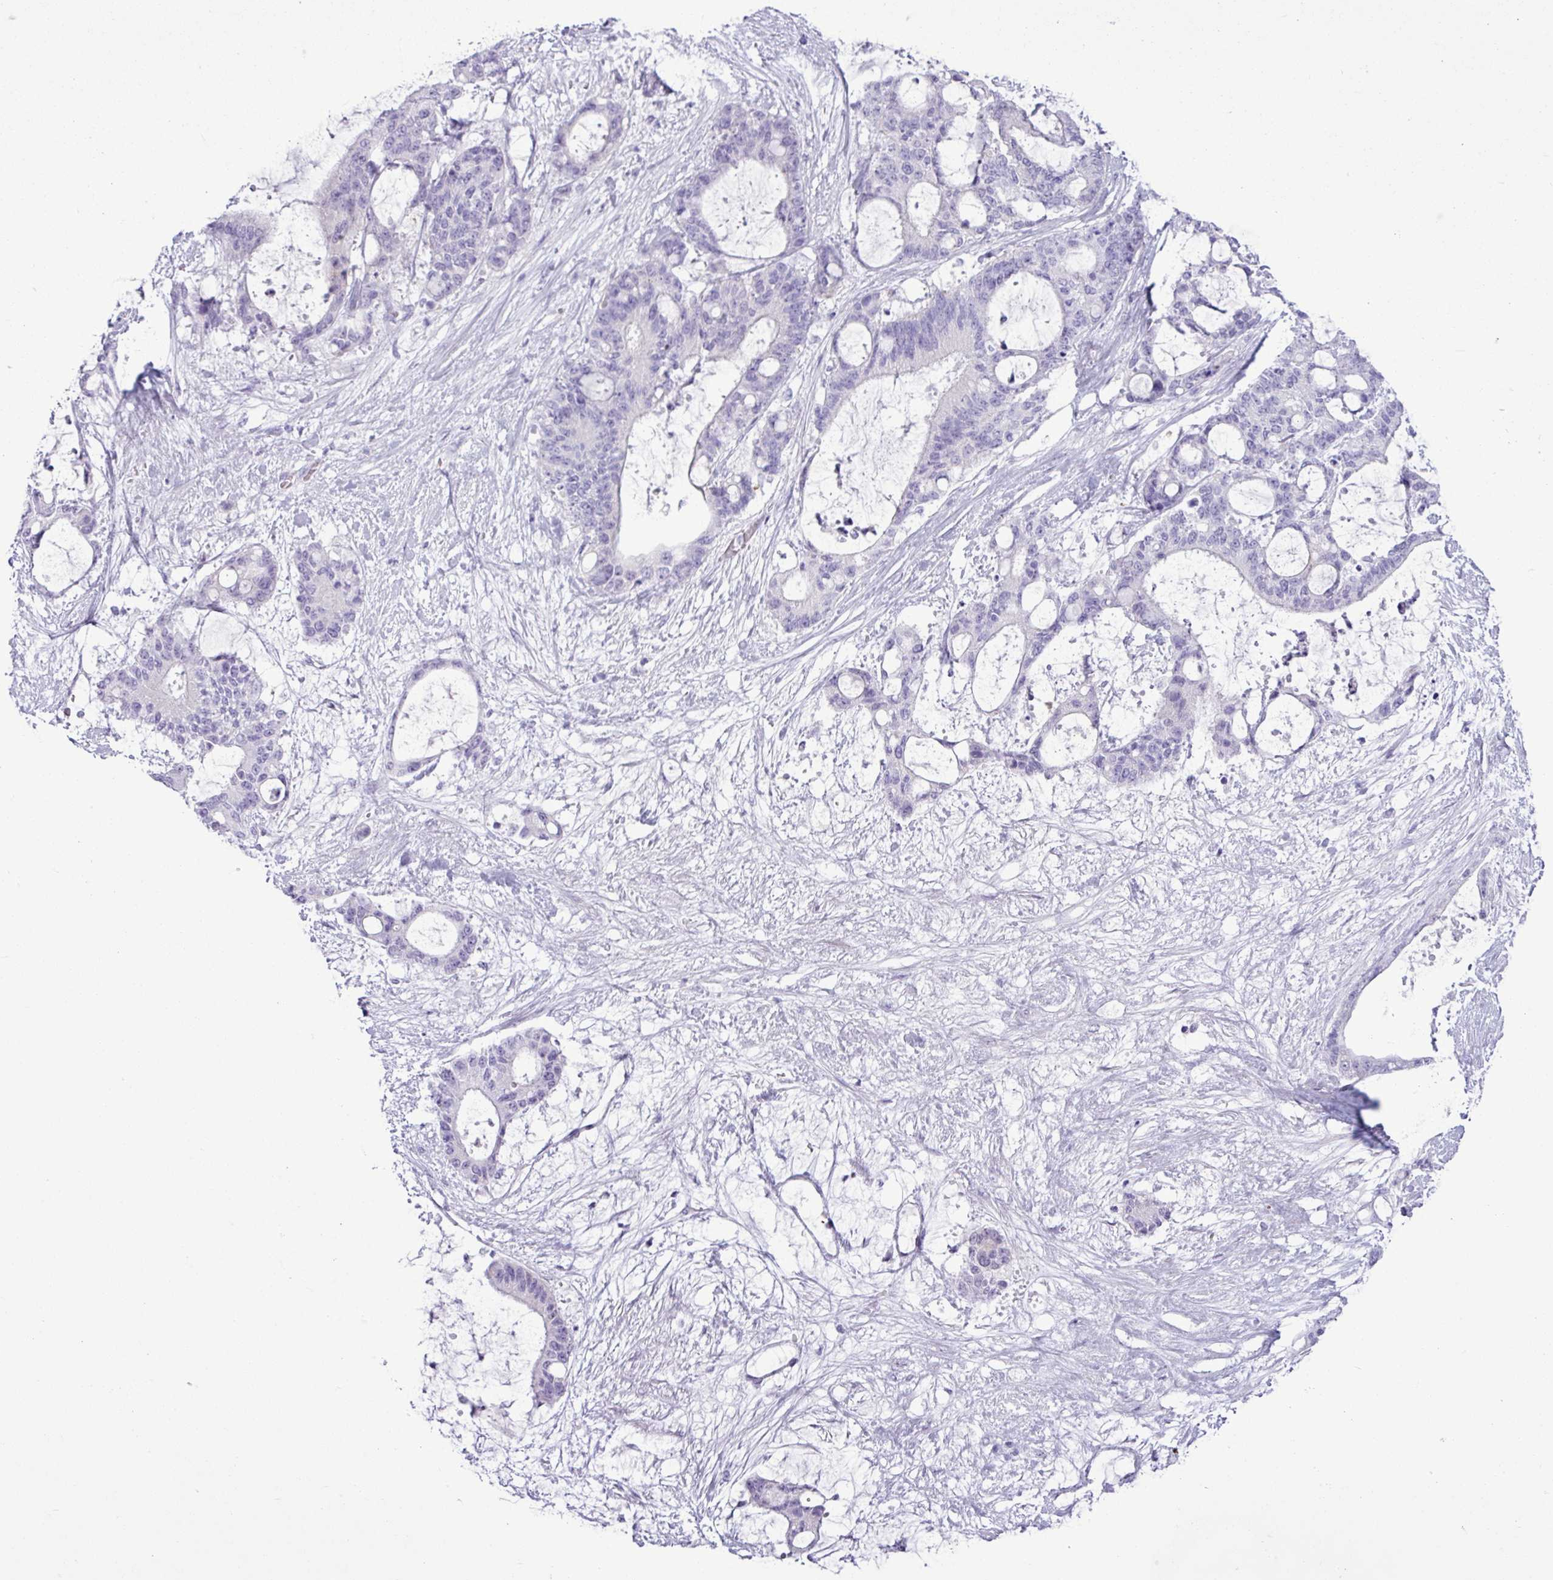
{"staining": {"intensity": "negative", "quantity": "none", "location": "none"}, "tissue": "liver cancer", "cell_type": "Tumor cells", "image_type": "cancer", "snomed": [{"axis": "morphology", "description": "Normal tissue, NOS"}, {"axis": "morphology", "description": "Cholangiocarcinoma"}, {"axis": "topography", "description": "Liver"}, {"axis": "topography", "description": "Peripheral nerve tissue"}], "caption": "A high-resolution photomicrograph shows immunohistochemistry staining of cholangiocarcinoma (liver), which demonstrates no significant positivity in tumor cells.", "gene": "ALDH3A1", "patient": {"sex": "female", "age": 73}}